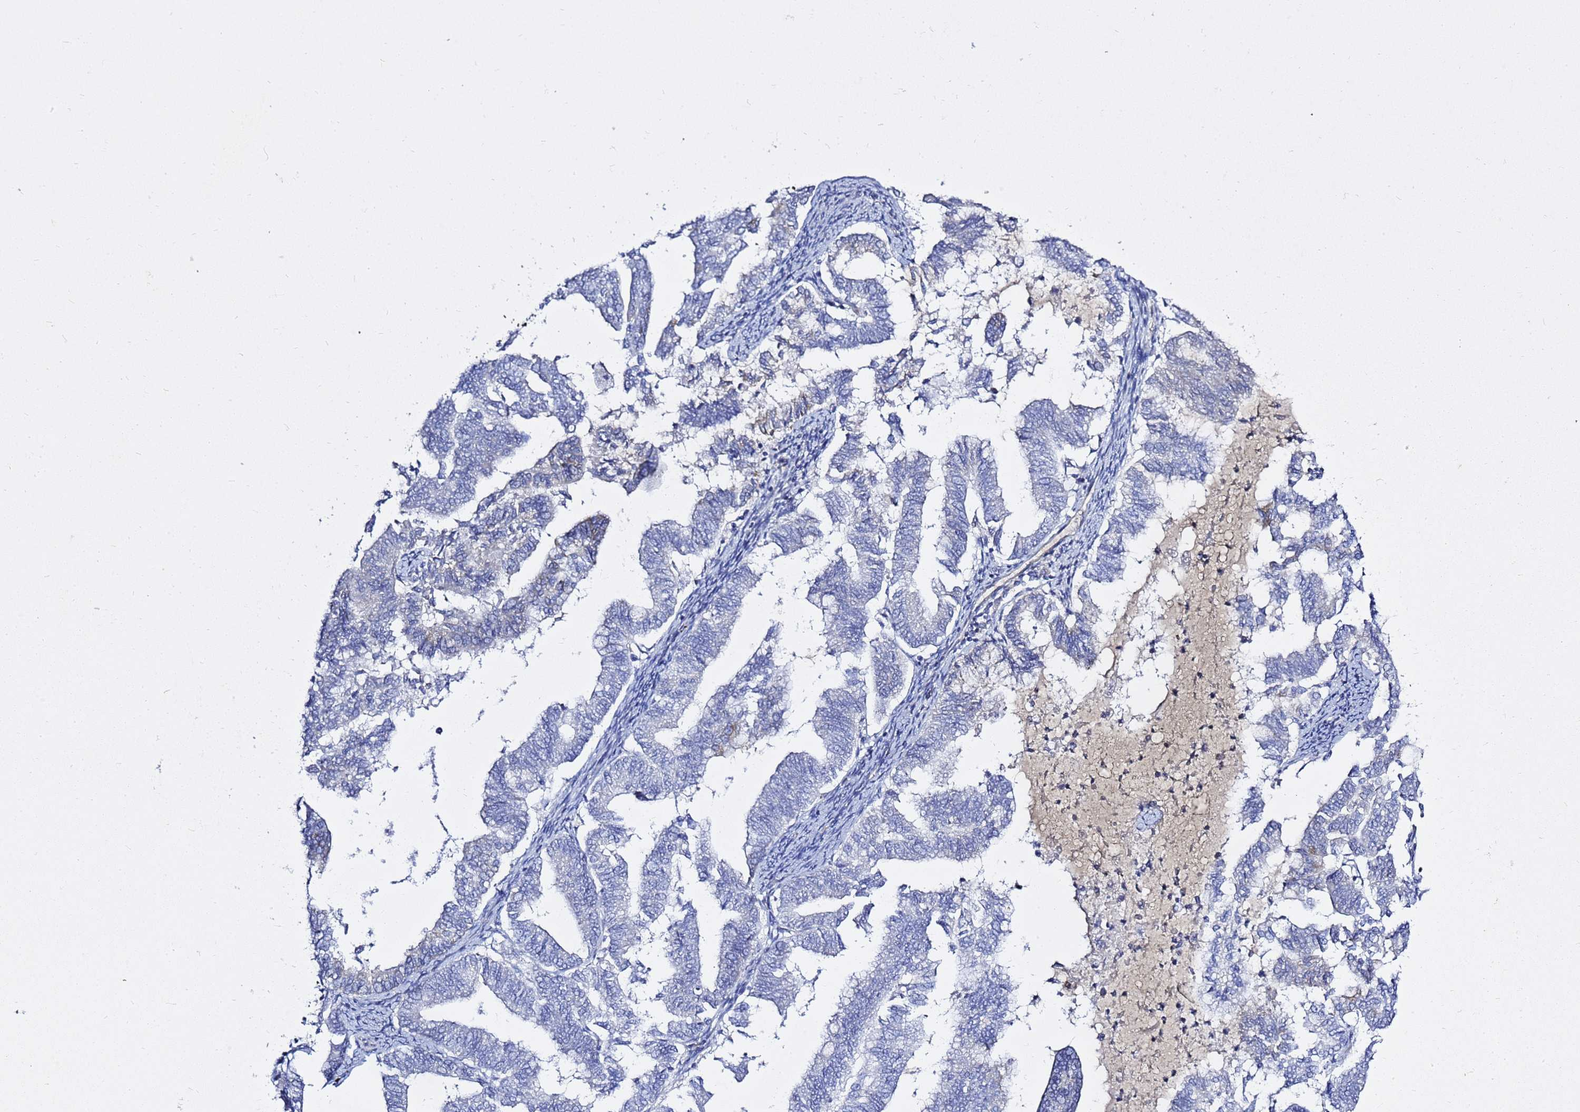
{"staining": {"intensity": "negative", "quantity": "none", "location": "none"}, "tissue": "endometrial cancer", "cell_type": "Tumor cells", "image_type": "cancer", "snomed": [{"axis": "morphology", "description": "Adenocarcinoma, NOS"}, {"axis": "topography", "description": "Endometrium"}], "caption": "The image displays no staining of tumor cells in adenocarcinoma (endometrial). The staining was performed using DAB to visualize the protein expression in brown, while the nuclei were stained in blue with hematoxylin (Magnification: 20x).", "gene": "MON1B", "patient": {"sex": "female", "age": 79}}